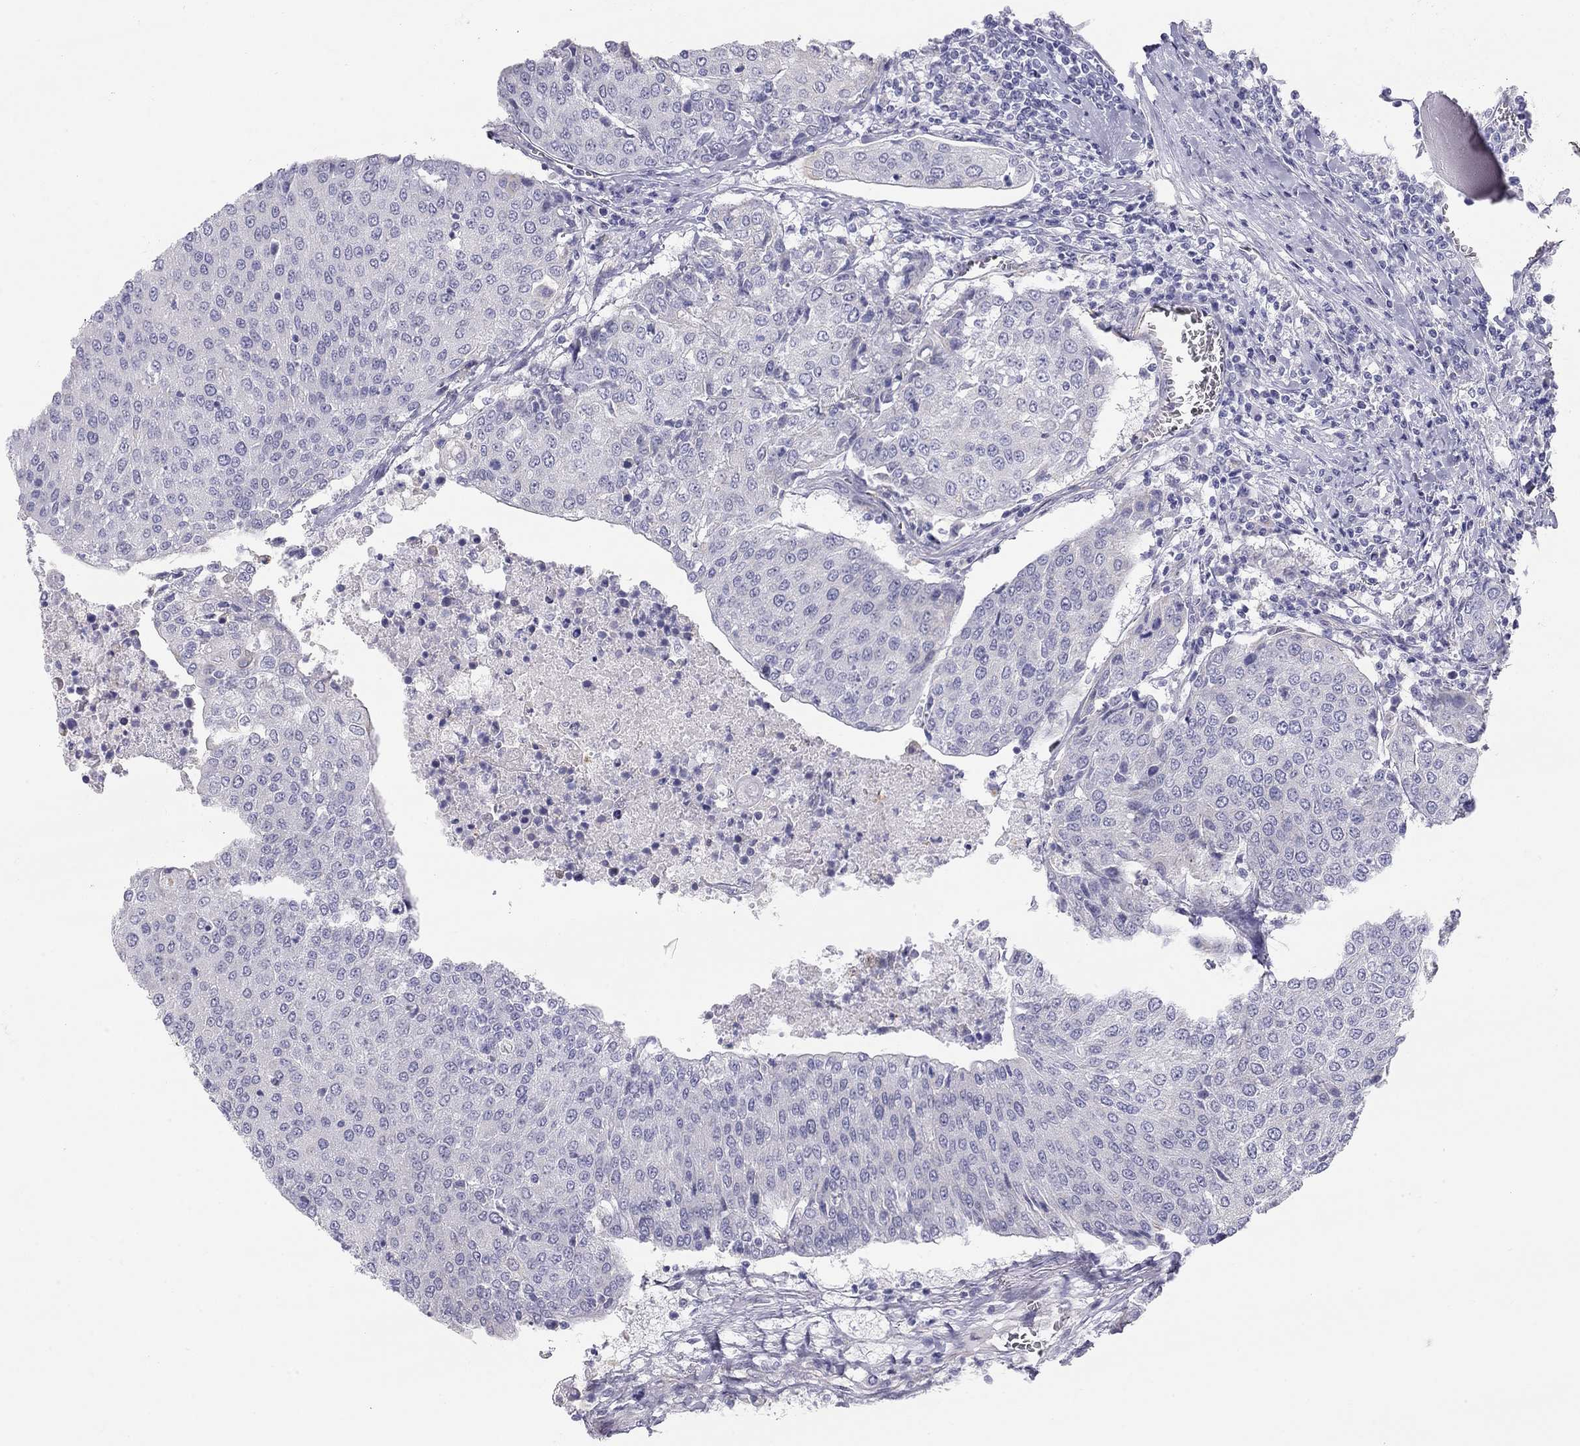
{"staining": {"intensity": "negative", "quantity": "none", "location": "none"}, "tissue": "urothelial cancer", "cell_type": "Tumor cells", "image_type": "cancer", "snomed": [{"axis": "morphology", "description": "Urothelial carcinoma, High grade"}, {"axis": "topography", "description": "Urinary bladder"}], "caption": "Human urothelial cancer stained for a protein using immunohistochemistry displays no staining in tumor cells.", "gene": "TDRD6", "patient": {"sex": "female", "age": 85}}